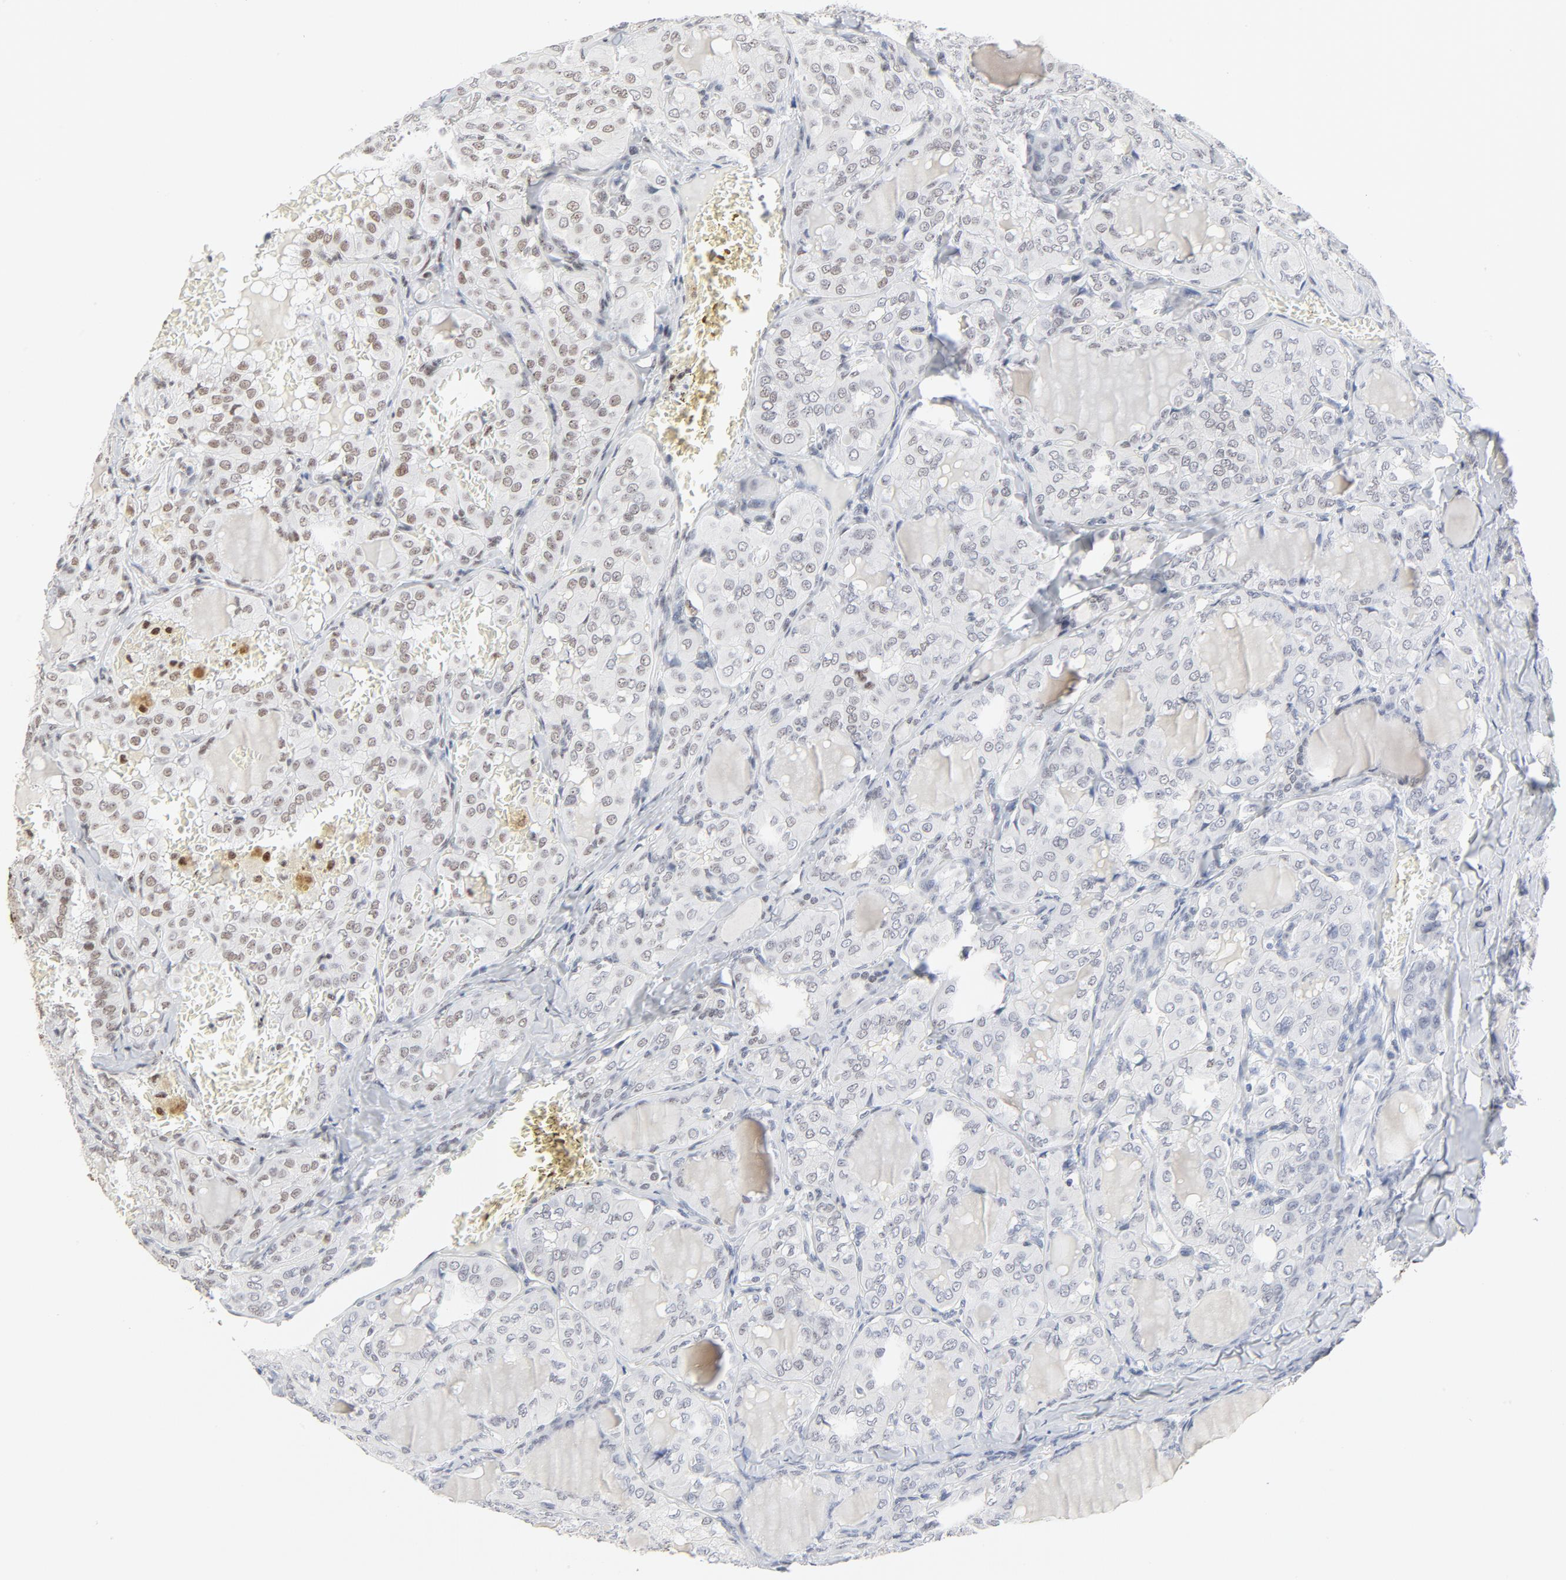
{"staining": {"intensity": "weak", "quantity": "<25%", "location": "nuclear"}, "tissue": "thyroid cancer", "cell_type": "Tumor cells", "image_type": "cancer", "snomed": [{"axis": "morphology", "description": "Papillary adenocarcinoma, NOS"}, {"axis": "topography", "description": "Thyroid gland"}], "caption": "Thyroid cancer (papillary adenocarcinoma) stained for a protein using immunohistochemistry (IHC) demonstrates no positivity tumor cells.", "gene": "GTF2H1", "patient": {"sex": "male", "age": 20}}